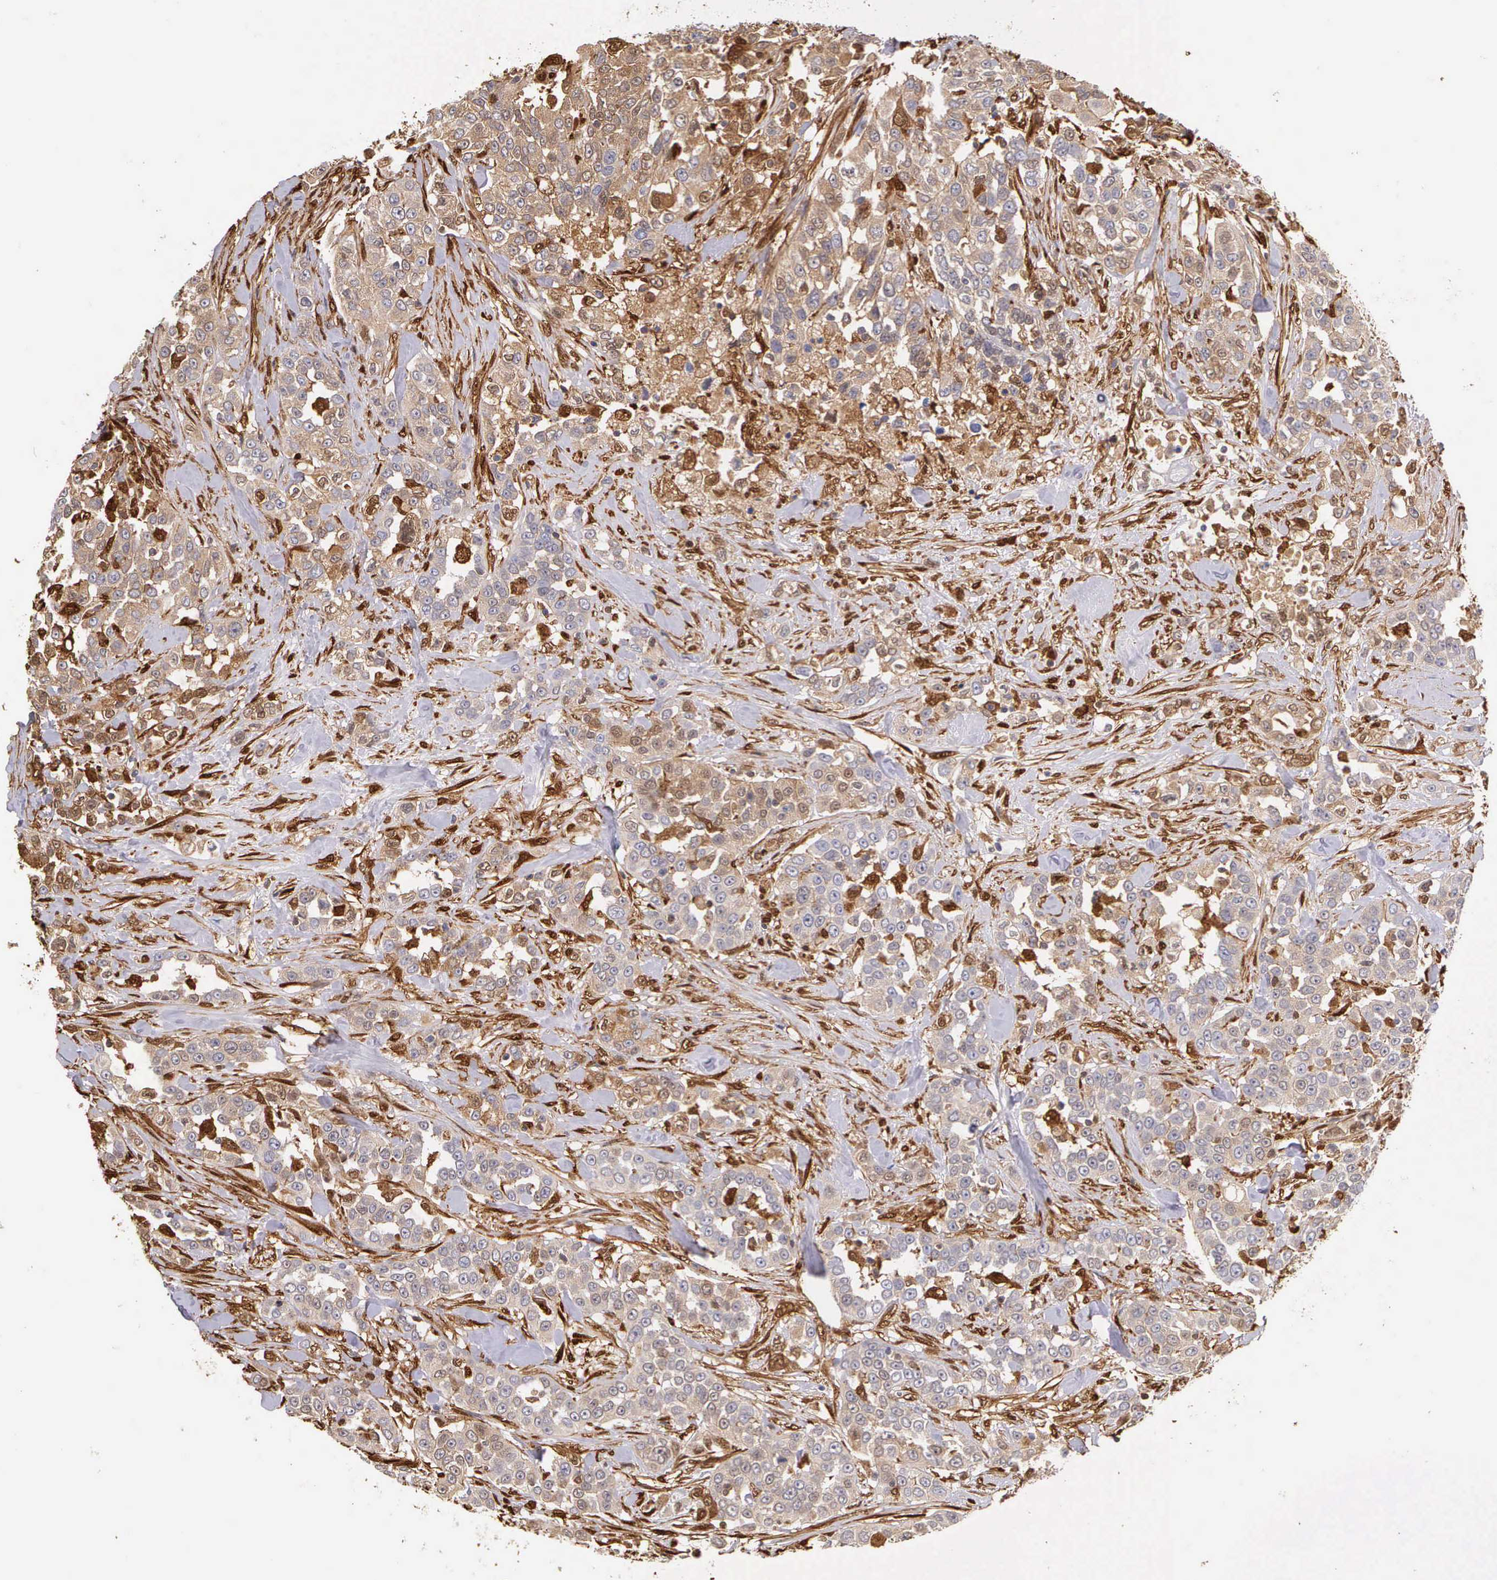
{"staining": {"intensity": "weak", "quantity": "25%-75%", "location": "cytoplasmic/membranous"}, "tissue": "urothelial cancer", "cell_type": "Tumor cells", "image_type": "cancer", "snomed": [{"axis": "morphology", "description": "Urothelial carcinoma, High grade"}, {"axis": "topography", "description": "Urinary bladder"}], "caption": "Immunohistochemistry micrograph of neoplastic tissue: urothelial cancer stained using immunohistochemistry displays low levels of weak protein expression localized specifically in the cytoplasmic/membranous of tumor cells, appearing as a cytoplasmic/membranous brown color.", "gene": "LGALS1", "patient": {"sex": "female", "age": 80}}